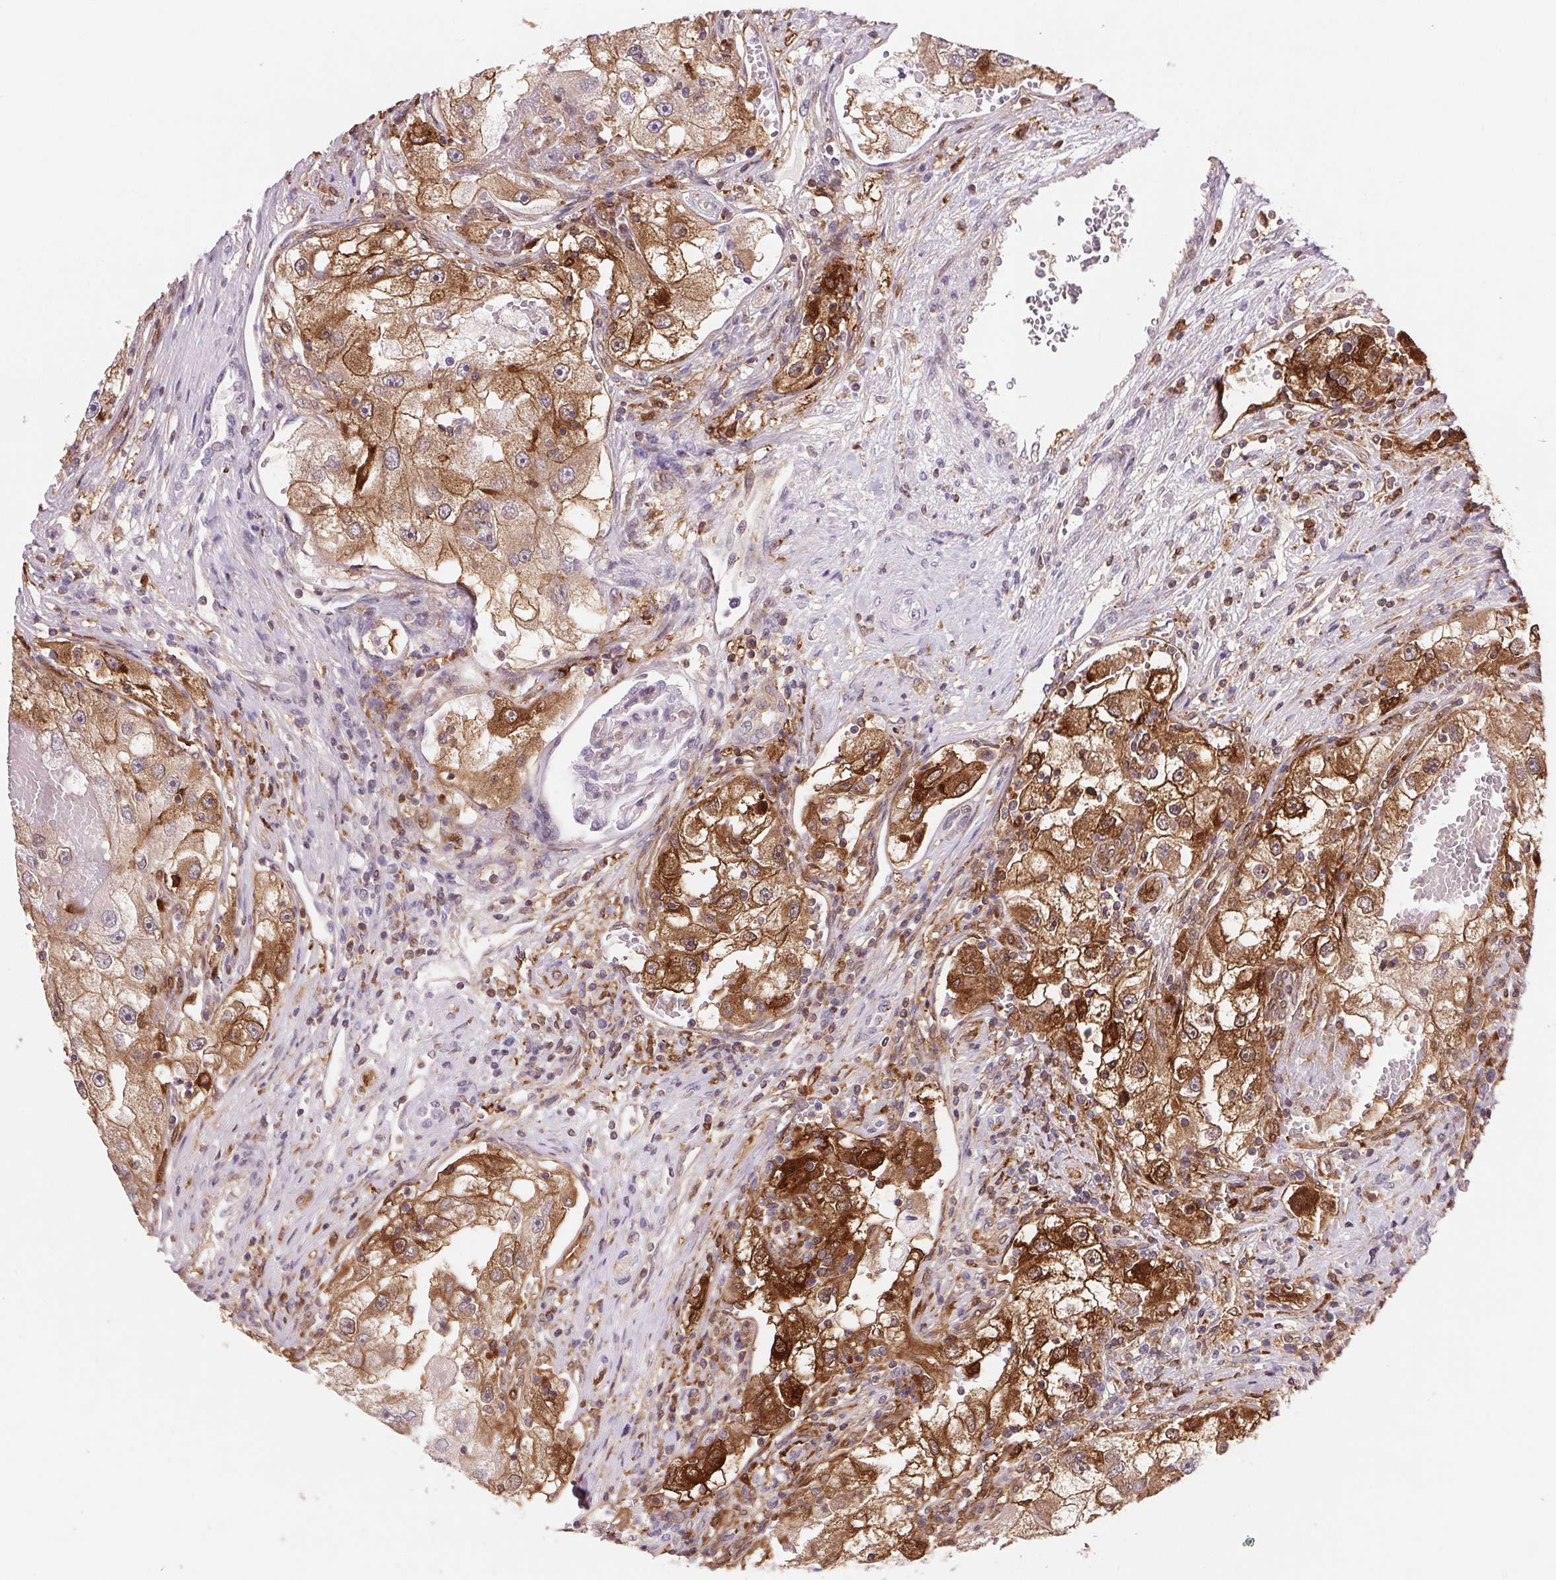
{"staining": {"intensity": "strong", "quantity": "25%-75%", "location": "cytoplasmic/membranous"}, "tissue": "renal cancer", "cell_type": "Tumor cells", "image_type": "cancer", "snomed": [{"axis": "morphology", "description": "Adenocarcinoma, NOS"}, {"axis": "topography", "description": "Kidney"}], "caption": "Renal adenocarcinoma stained with DAB (3,3'-diaminobenzidine) immunohistochemistry (IHC) displays high levels of strong cytoplasmic/membranous expression in about 25%-75% of tumor cells.", "gene": "GBP1", "patient": {"sex": "male", "age": 63}}